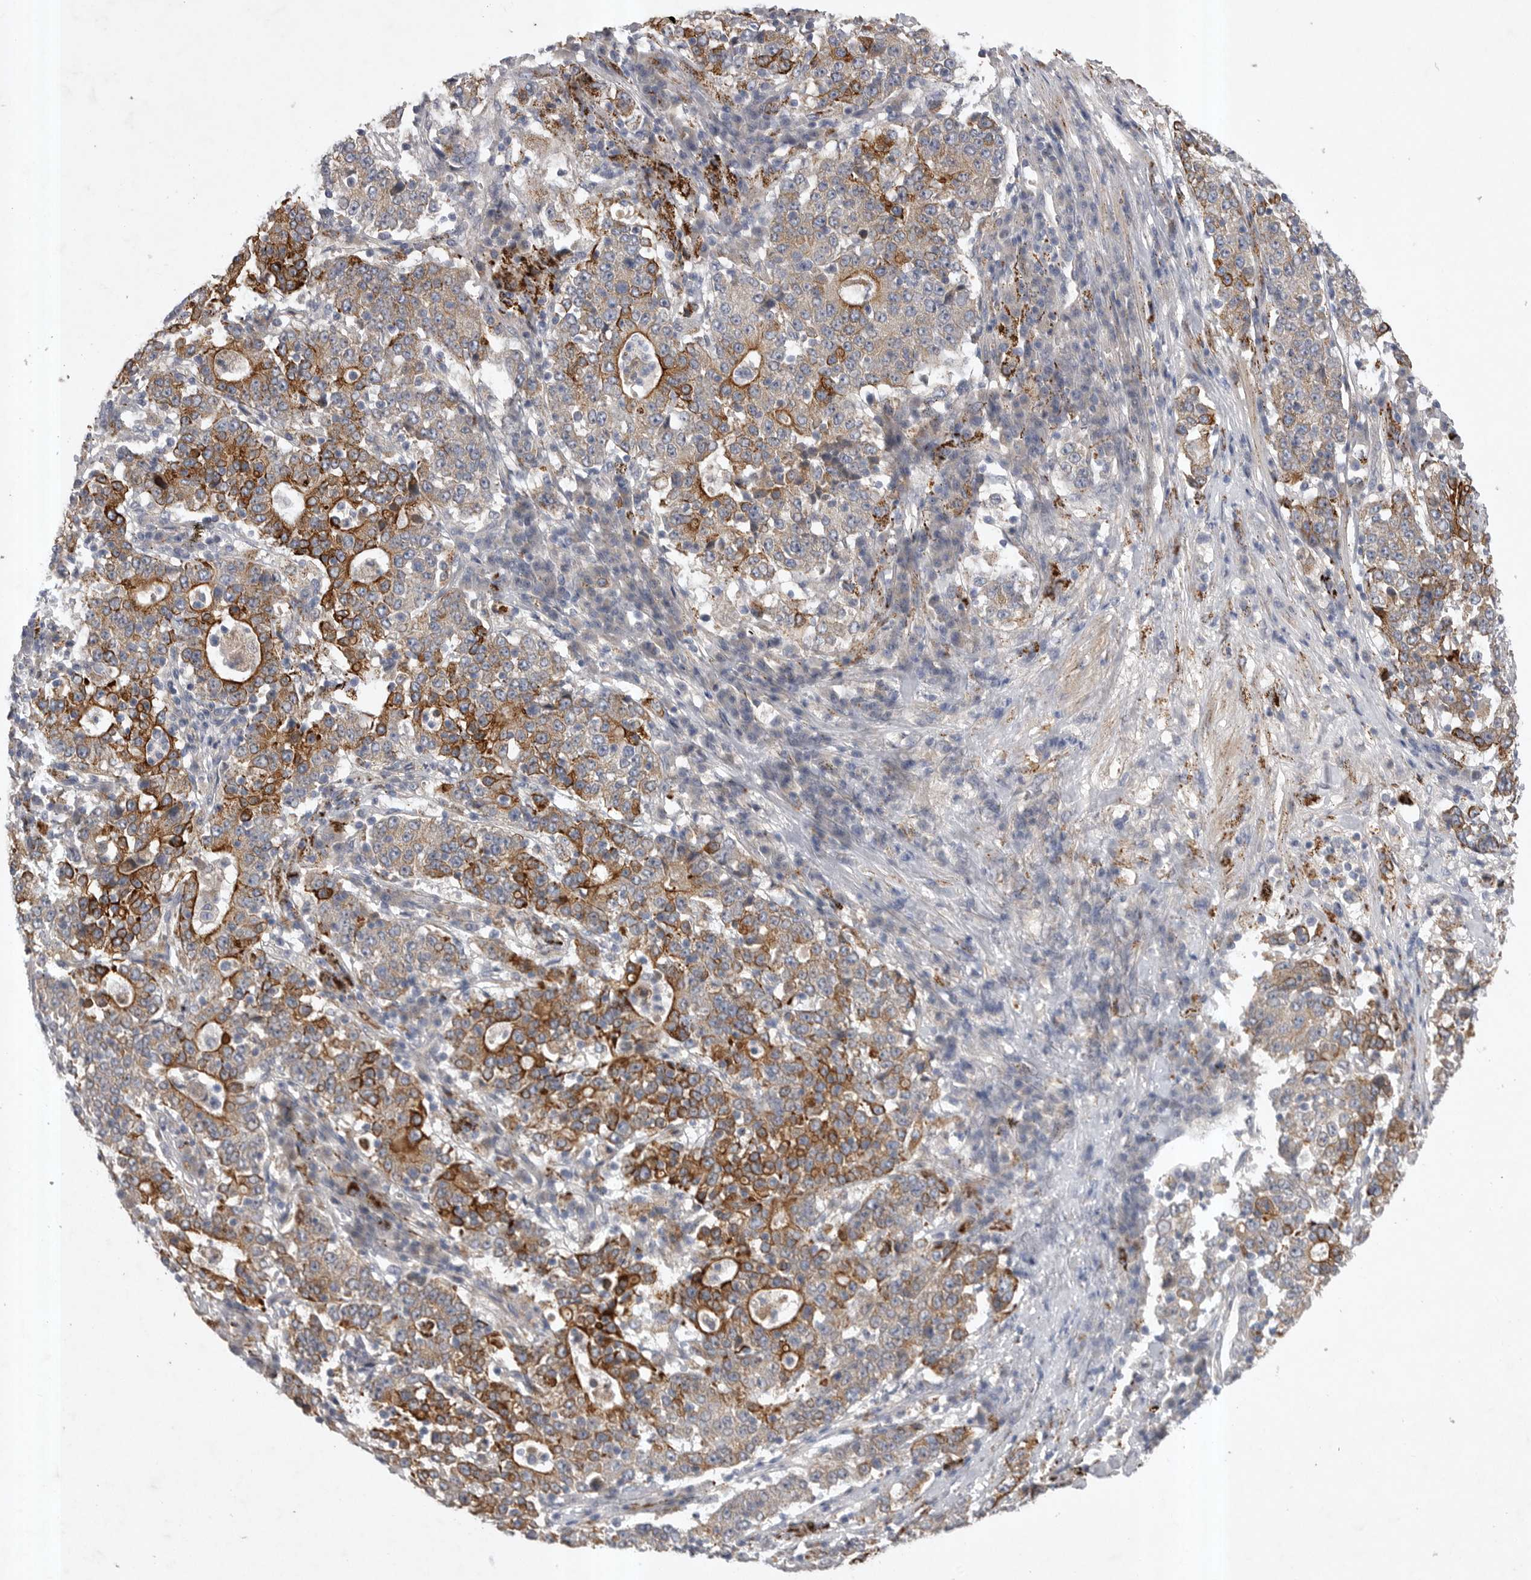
{"staining": {"intensity": "moderate", "quantity": "25%-75%", "location": "cytoplasmic/membranous"}, "tissue": "stomach cancer", "cell_type": "Tumor cells", "image_type": "cancer", "snomed": [{"axis": "morphology", "description": "Adenocarcinoma, NOS"}, {"axis": "topography", "description": "Stomach"}], "caption": "There is medium levels of moderate cytoplasmic/membranous positivity in tumor cells of stomach cancer, as demonstrated by immunohistochemical staining (brown color).", "gene": "DHDDS", "patient": {"sex": "male", "age": 59}}